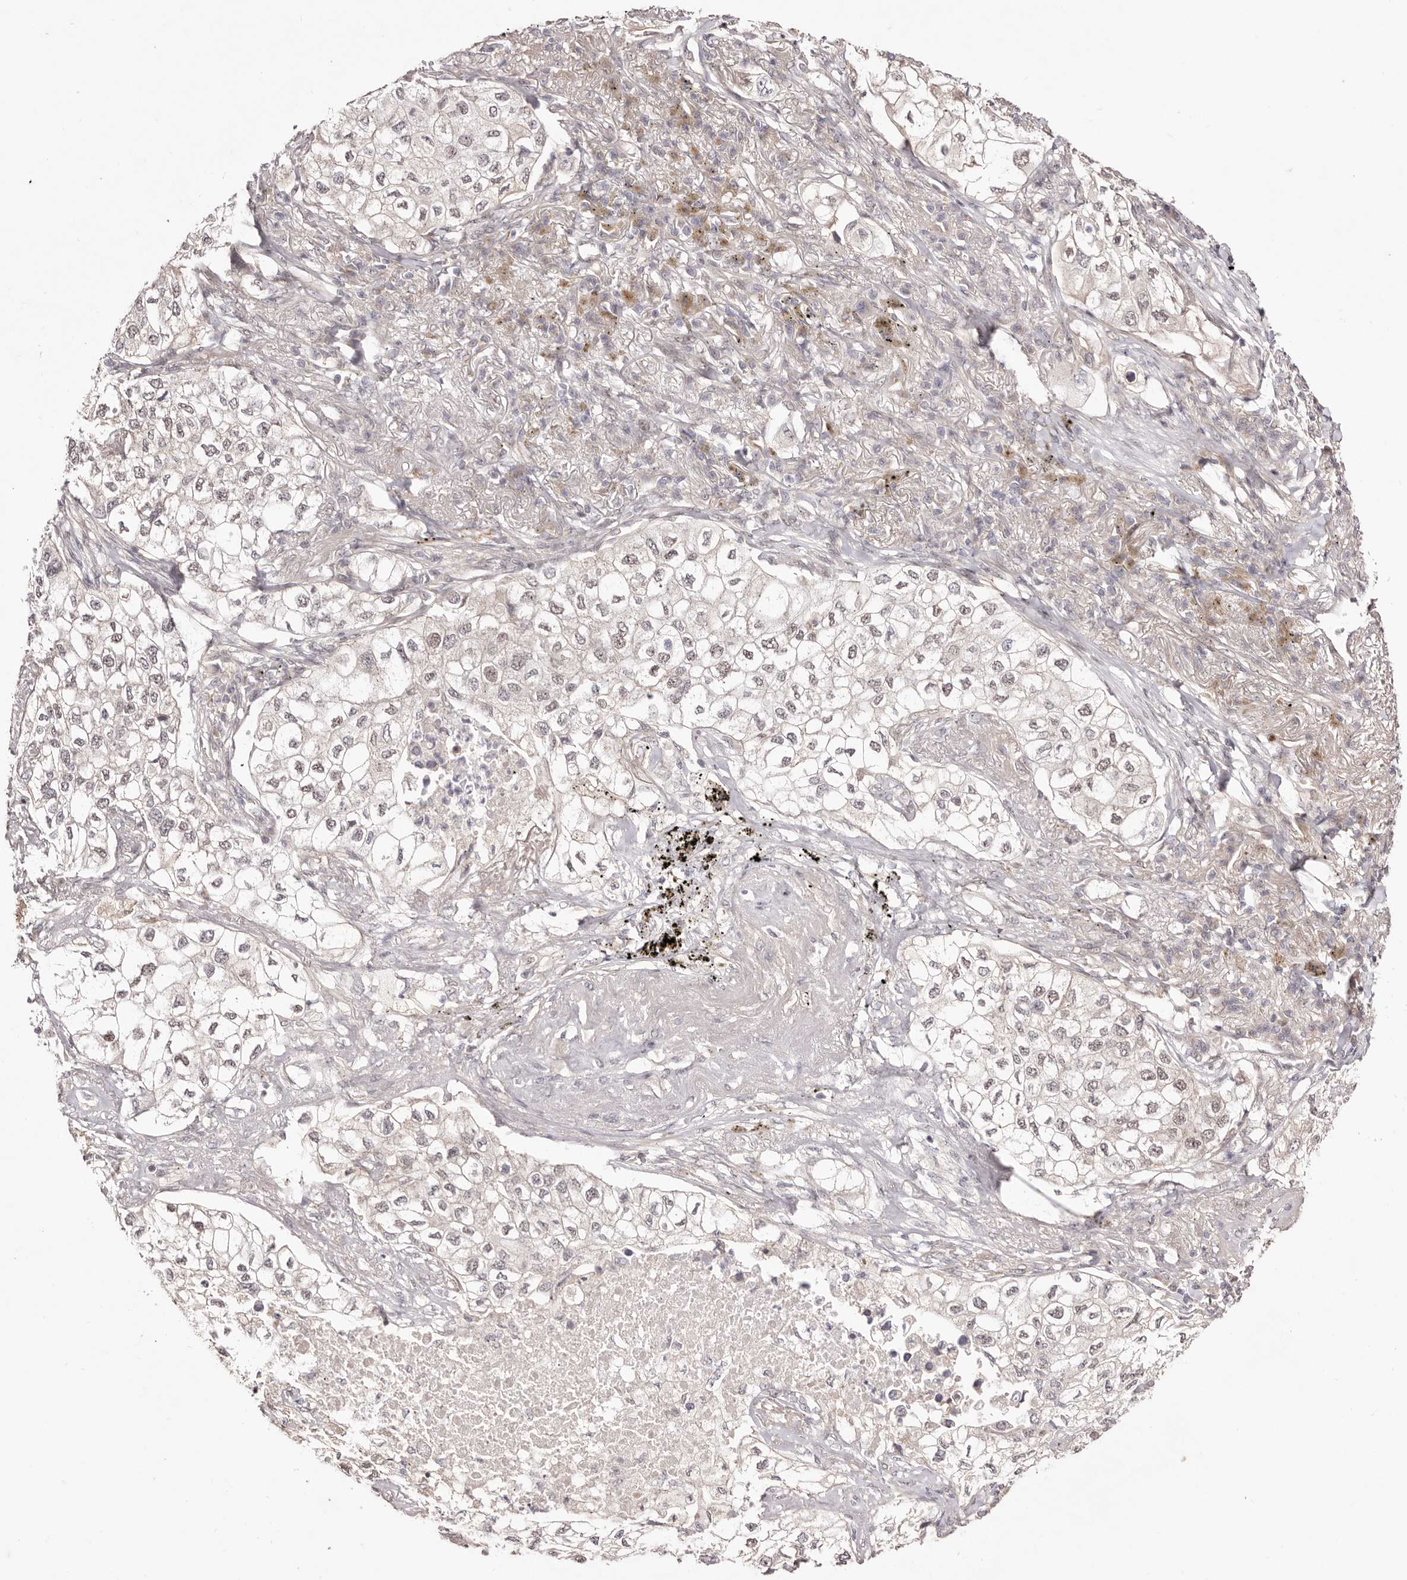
{"staining": {"intensity": "negative", "quantity": "none", "location": "none"}, "tissue": "lung cancer", "cell_type": "Tumor cells", "image_type": "cancer", "snomed": [{"axis": "morphology", "description": "Adenocarcinoma, NOS"}, {"axis": "topography", "description": "Lung"}], "caption": "IHC micrograph of neoplastic tissue: adenocarcinoma (lung) stained with DAB (3,3'-diaminobenzidine) reveals no significant protein expression in tumor cells.", "gene": "EGR3", "patient": {"sex": "male", "age": 63}}